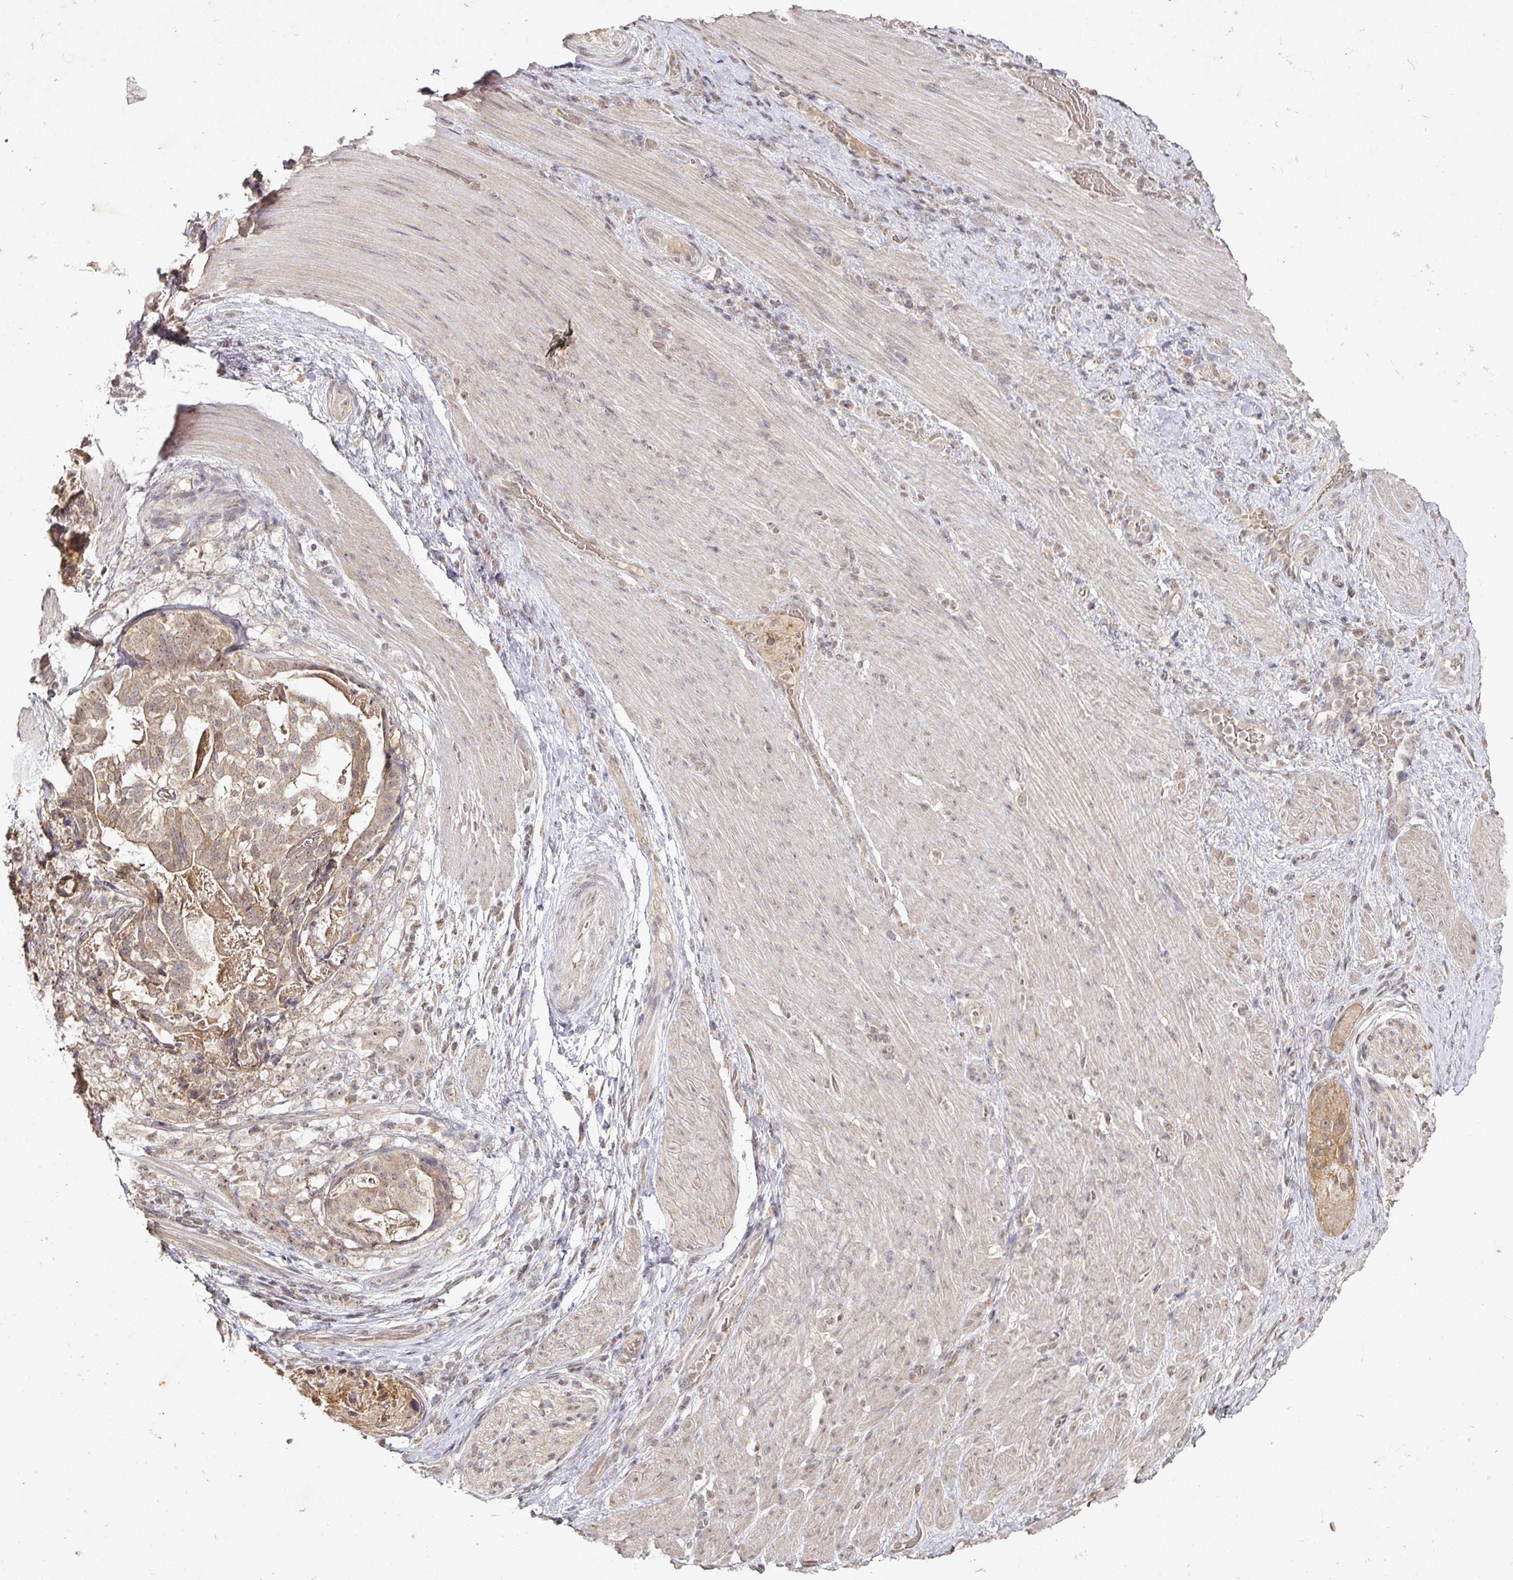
{"staining": {"intensity": "weak", "quantity": ">75%", "location": "cytoplasmic/membranous"}, "tissue": "stomach cancer", "cell_type": "Tumor cells", "image_type": "cancer", "snomed": [{"axis": "morphology", "description": "Adenocarcinoma, NOS"}, {"axis": "topography", "description": "Stomach"}], "caption": "Immunohistochemical staining of human stomach adenocarcinoma shows low levels of weak cytoplasmic/membranous expression in about >75% of tumor cells.", "gene": "CAPN5", "patient": {"sex": "male", "age": 48}}